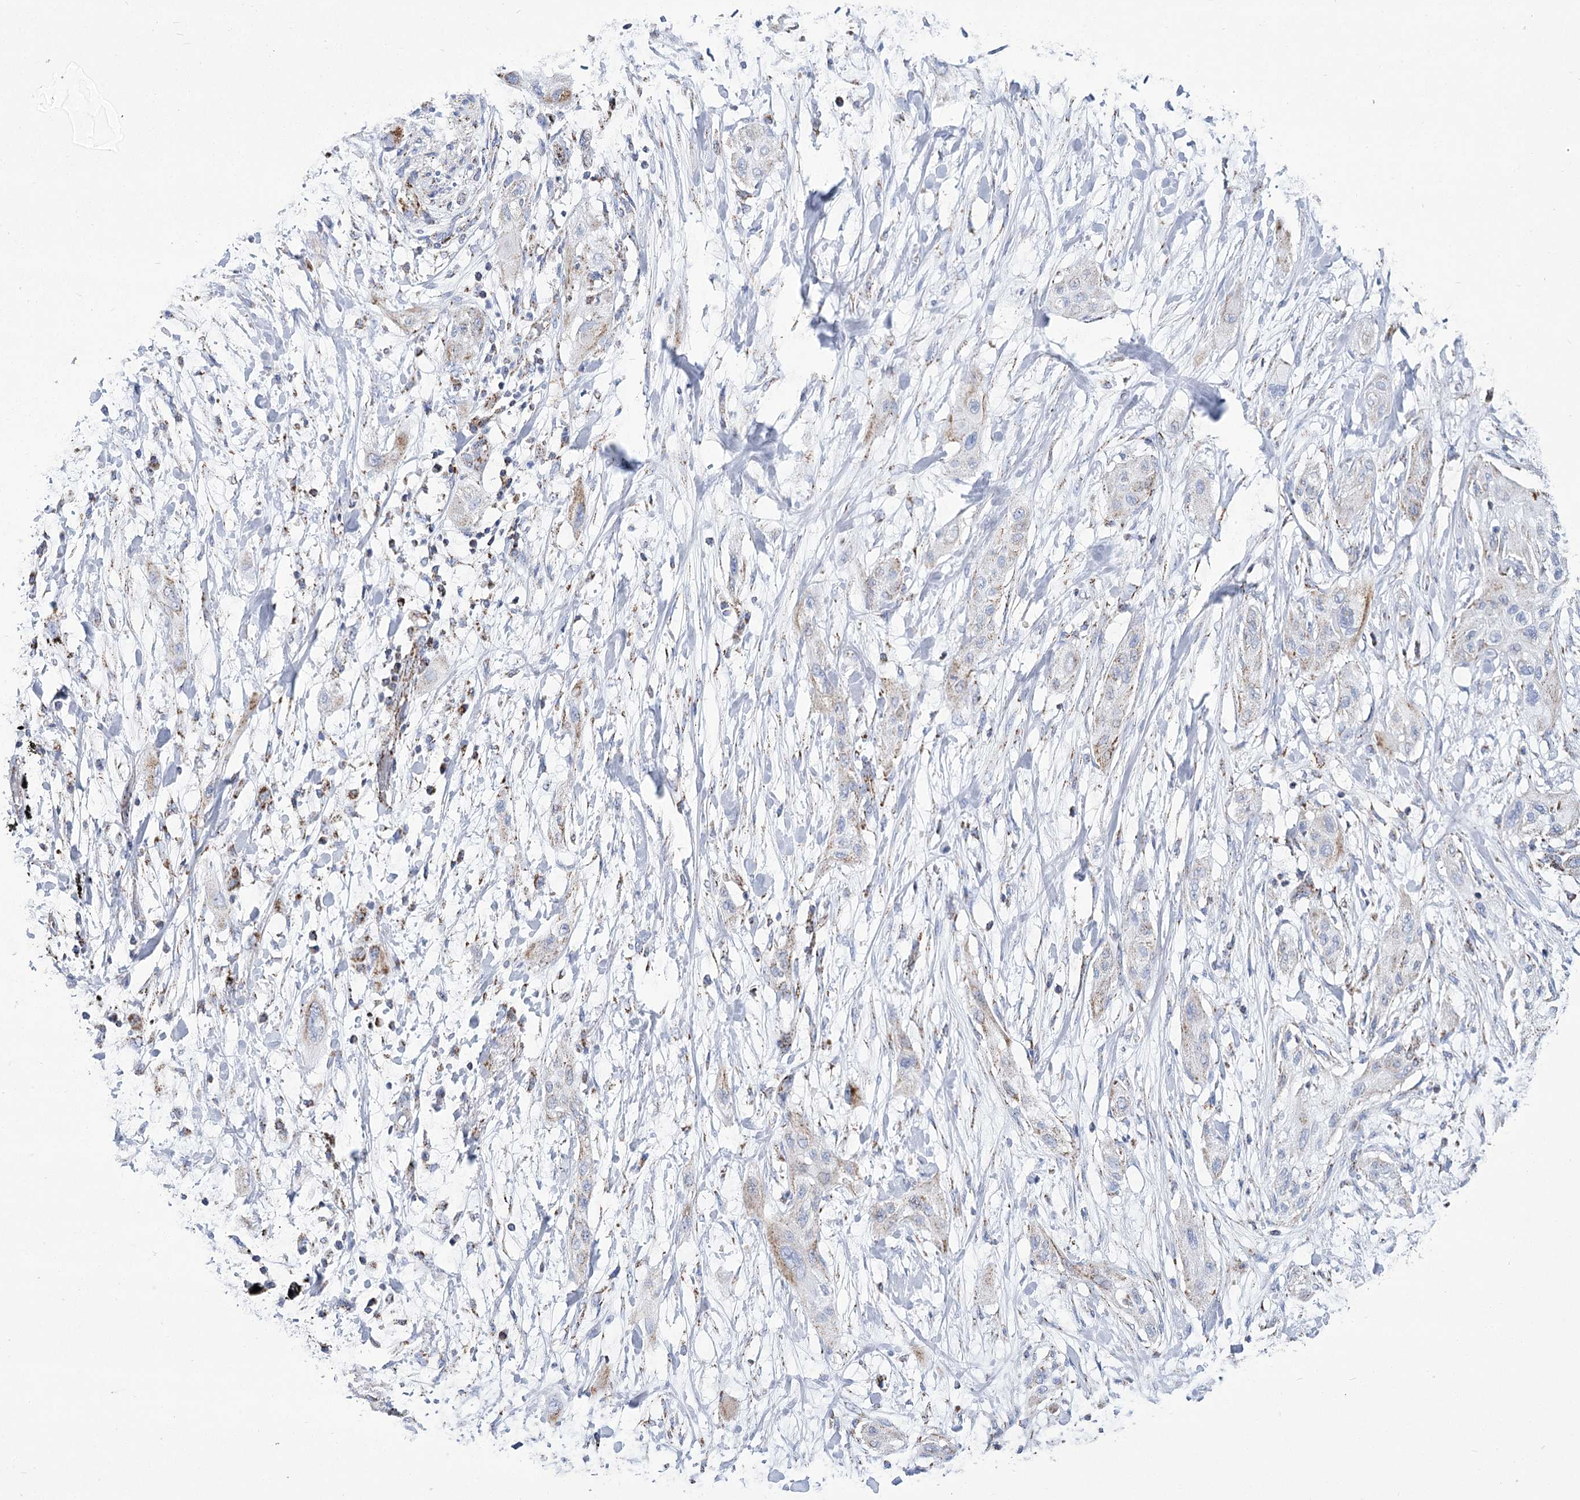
{"staining": {"intensity": "weak", "quantity": "<25%", "location": "cytoplasmic/membranous"}, "tissue": "lung cancer", "cell_type": "Tumor cells", "image_type": "cancer", "snomed": [{"axis": "morphology", "description": "Squamous cell carcinoma, NOS"}, {"axis": "topography", "description": "Lung"}], "caption": "This is an immunohistochemistry photomicrograph of lung squamous cell carcinoma. There is no positivity in tumor cells.", "gene": "PDHB", "patient": {"sex": "female", "age": 47}}